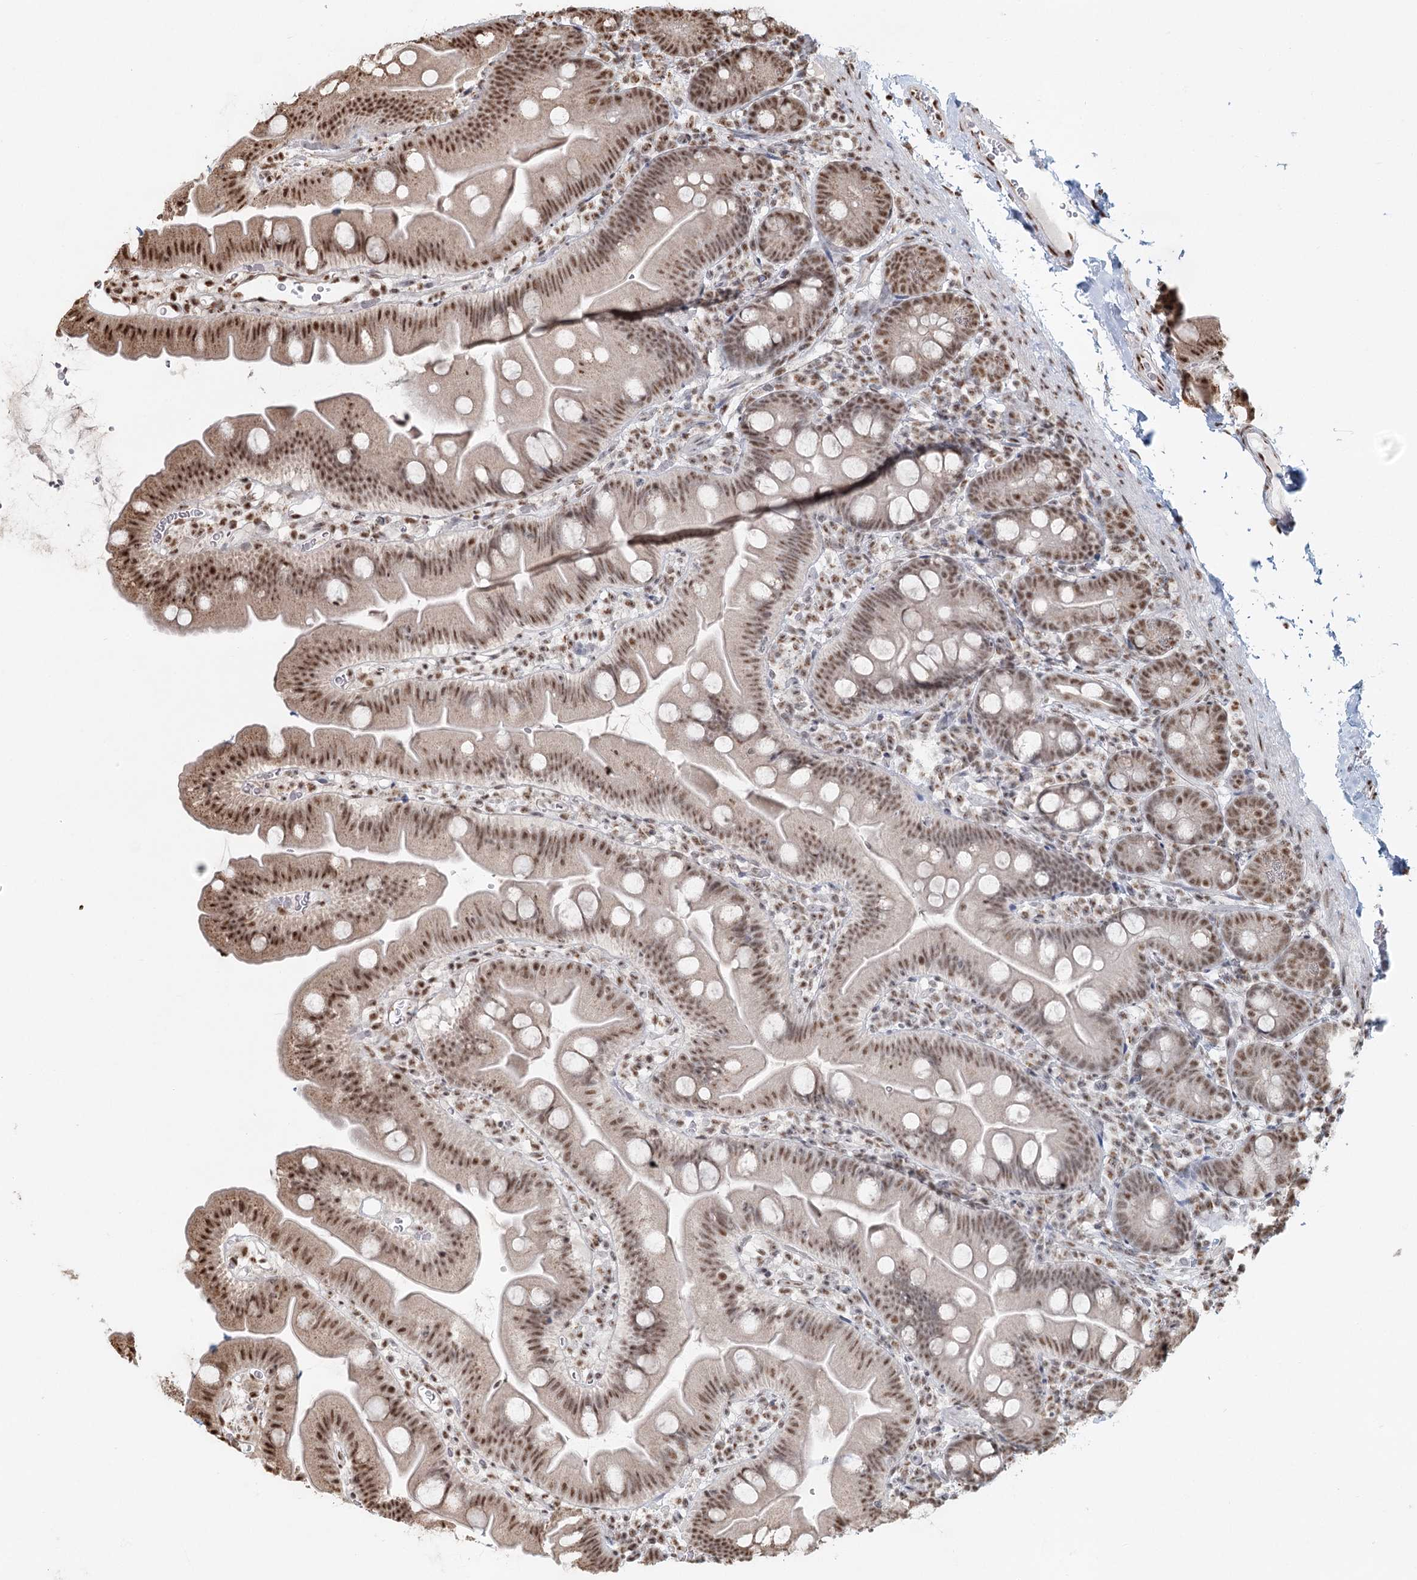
{"staining": {"intensity": "moderate", "quantity": "25%-75%", "location": "nuclear"}, "tissue": "small intestine", "cell_type": "Glandular cells", "image_type": "normal", "snomed": [{"axis": "morphology", "description": "Normal tissue, NOS"}, {"axis": "topography", "description": "Small intestine"}], "caption": "This photomicrograph displays normal small intestine stained with immunohistochemistry (IHC) to label a protein in brown. The nuclear of glandular cells show moderate positivity for the protein. Nuclei are counter-stained blue.", "gene": "GPALPP1", "patient": {"sex": "female", "age": 68}}